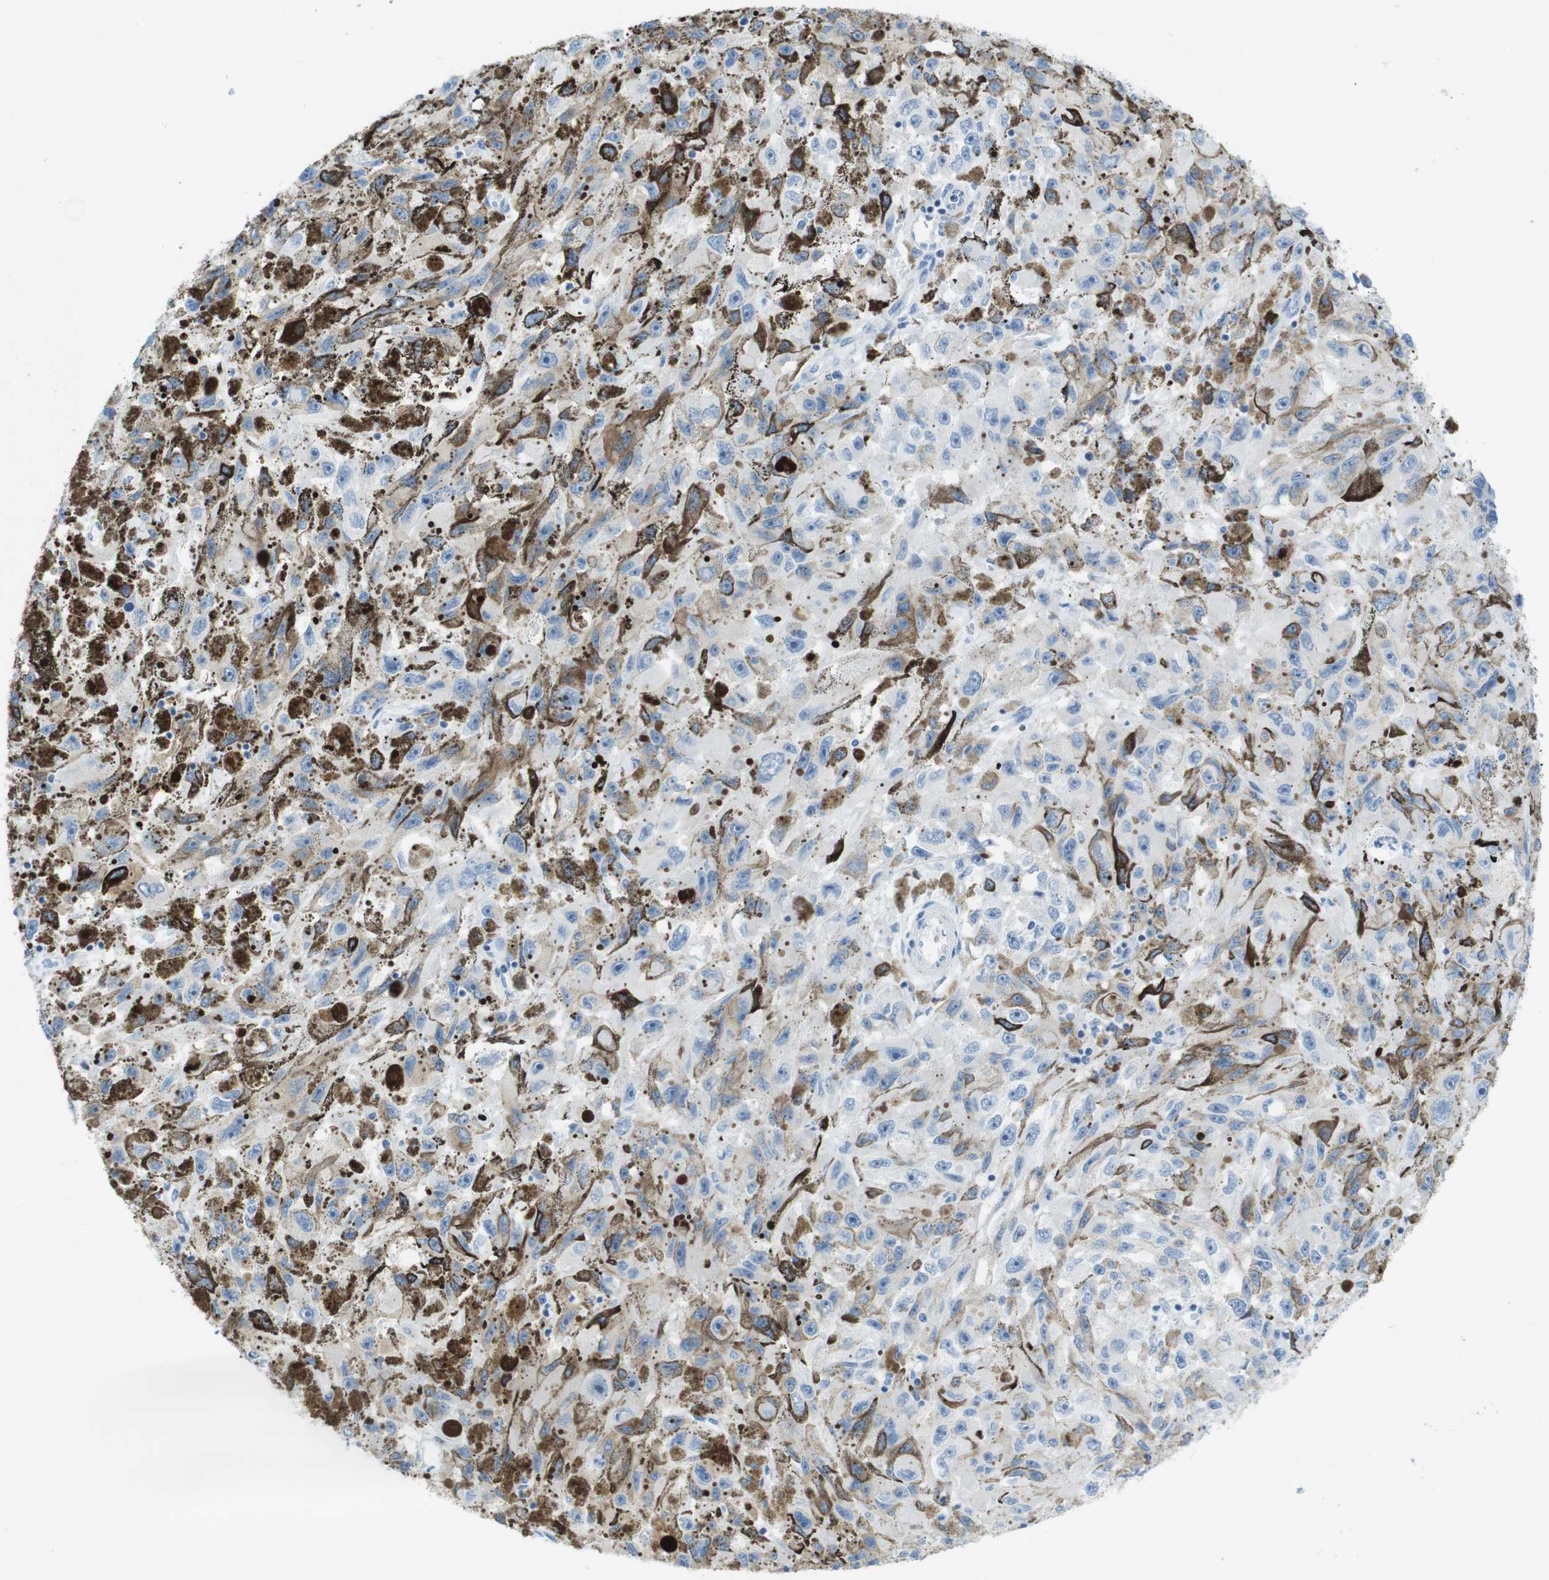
{"staining": {"intensity": "negative", "quantity": "none", "location": "none"}, "tissue": "melanoma", "cell_type": "Tumor cells", "image_type": "cancer", "snomed": [{"axis": "morphology", "description": "Malignant melanoma, NOS"}, {"axis": "topography", "description": "Skin"}], "caption": "Tumor cells show no significant protein staining in malignant melanoma.", "gene": "ASIC5", "patient": {"sex": "female", "age": 104}}